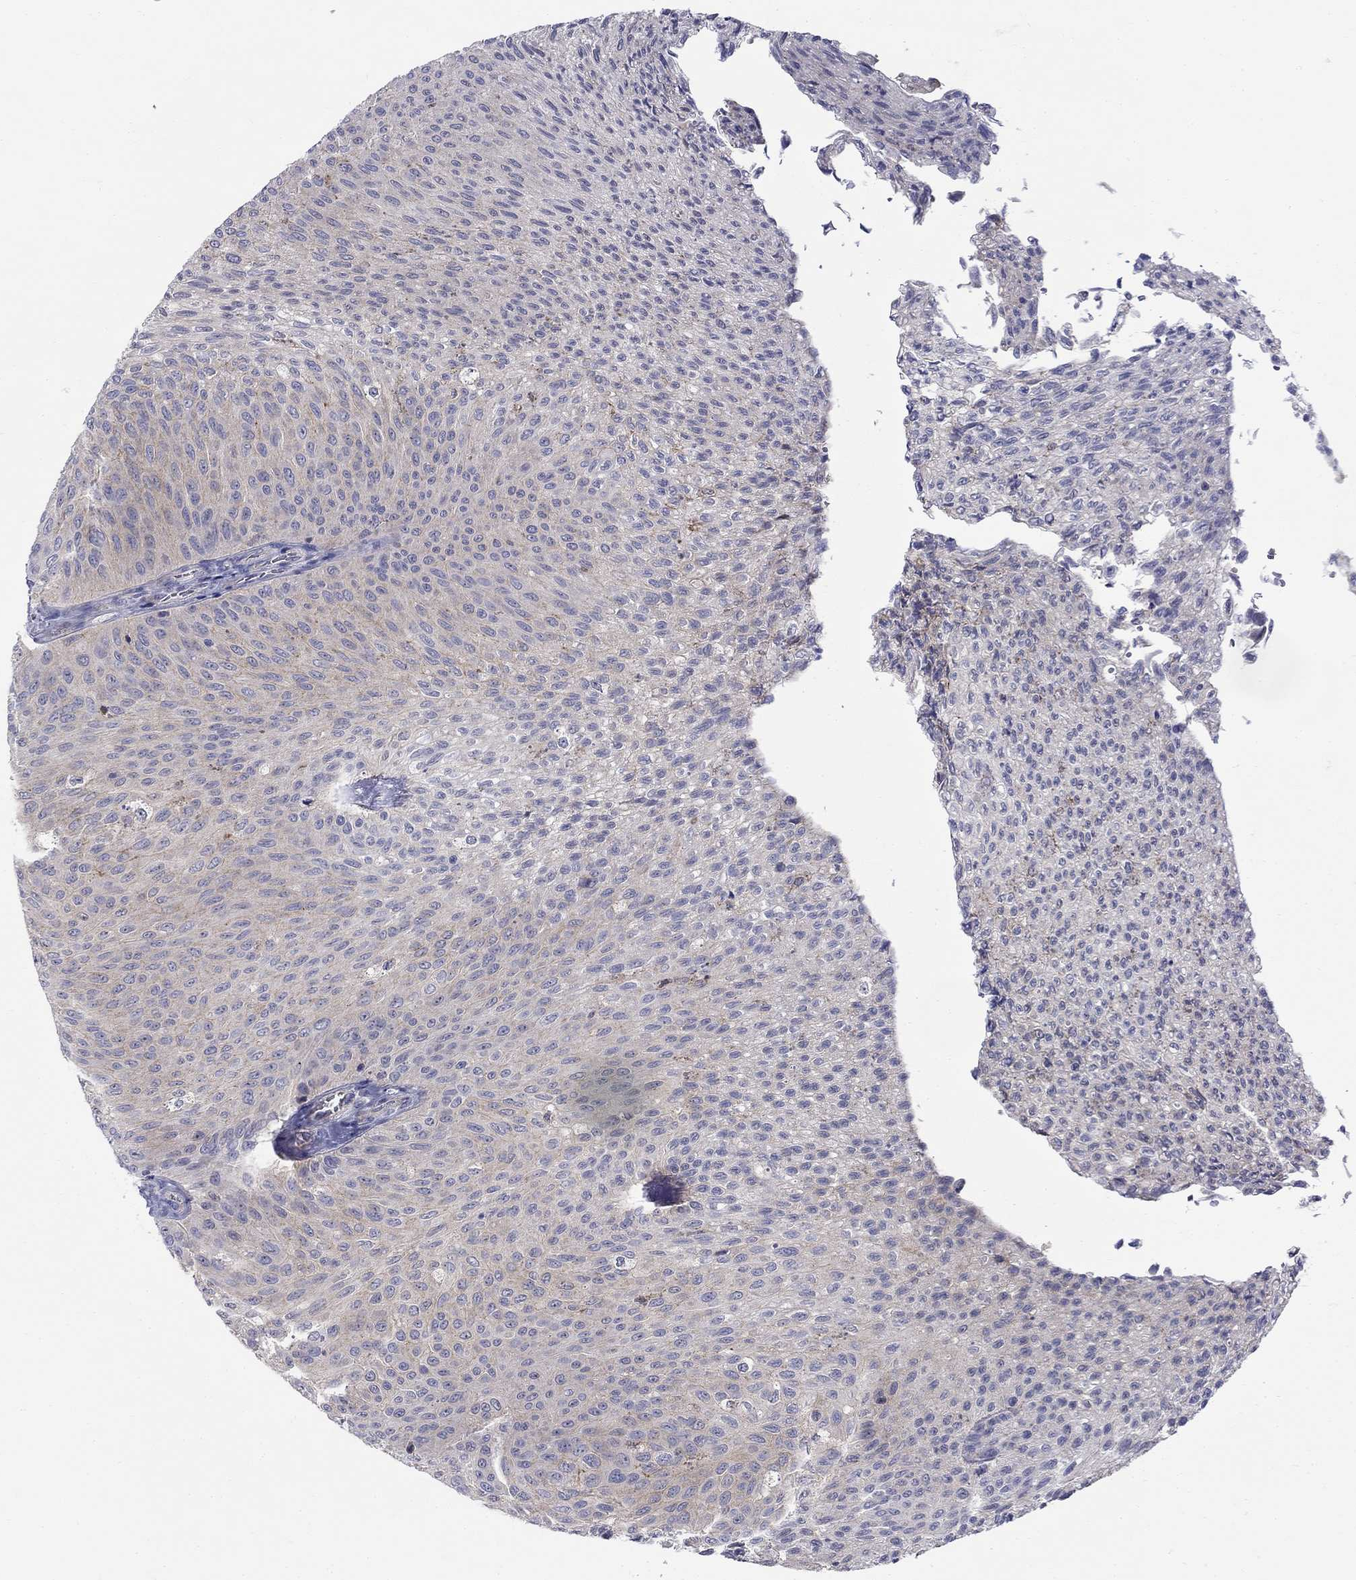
{"staining": {"intensity": "negative", "quantity": "none", "location": "none"}, "tissue": "urothelial cancer", "cell_type": "Tumor cells", "image_type": "cancer", "snomed": [{"axis": "morphology", "description": "Urothelial carcinoma, Low grade"}, {"axis": "topography", "description": "Ureter, NOS"}, {"axis": "topography", "description": "Urinary bladder"}], "caption": "DAB (3,3'-diaminobenzidine) immunohistochemical staining of human urothelial cancer shows no significant staining in tumor cells.", "gene": "QRFPR", "patient": {"sex": "male", "age": 78}}